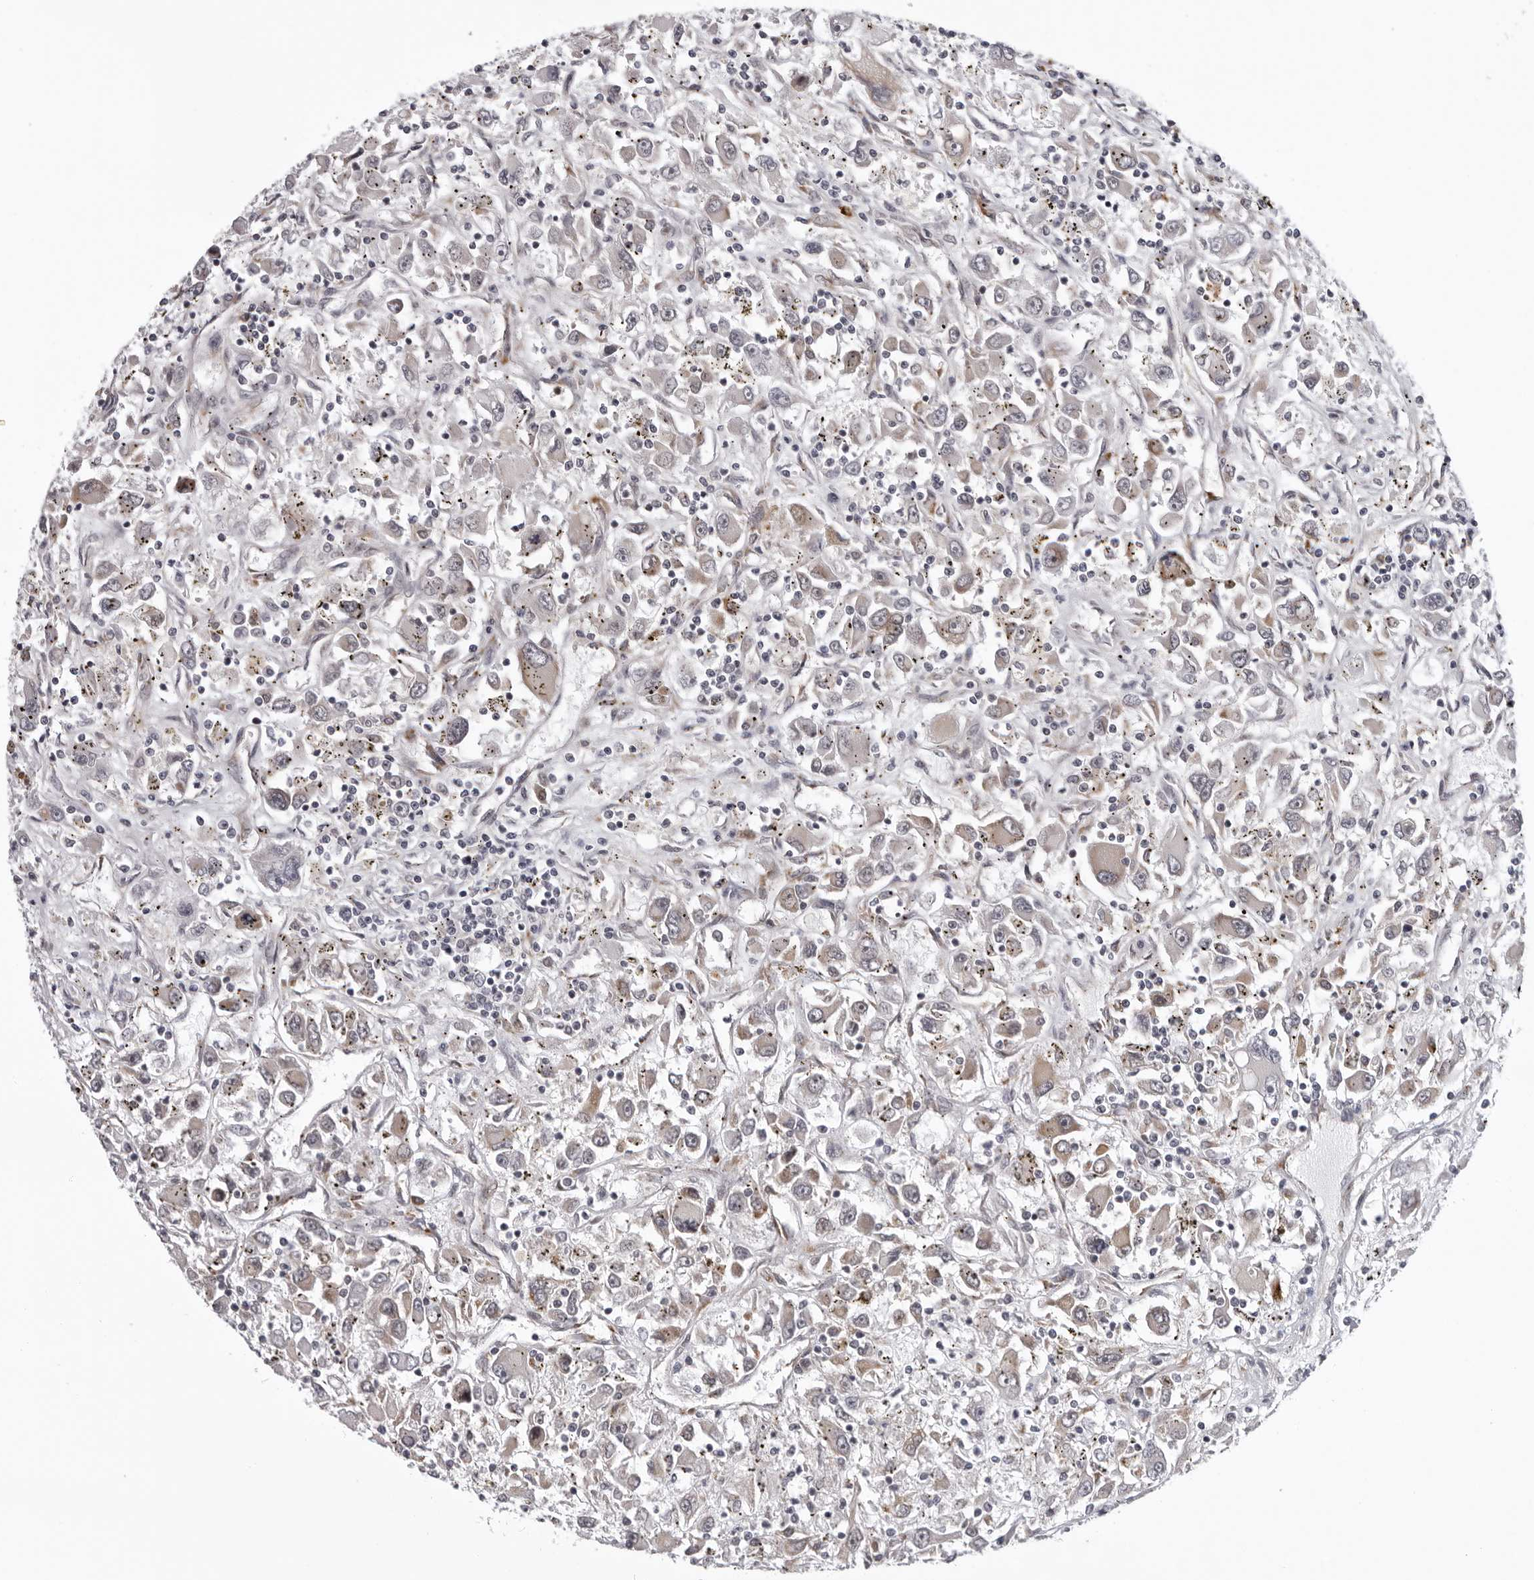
{"staining": {"intensity": "weak", "quantity": "<25%", "location": "cytoplasmic/membranous"}, "tissue": "renal cancer", "cell_type": "Tumor cells", "image_type": "cancer", "snomed": [{"axis": "morphology", "description": "Adenocarcinoma, NOS"}, {"axis": "topography", "description": "Kidney"}], "caption": "Human renal cancer (adenocarcinoma) stained for a protein using immunohistochemistry displays no expression in tumor cells.", "gene": "GCSAML", "patient": {"sex": "female", "age": 52}}